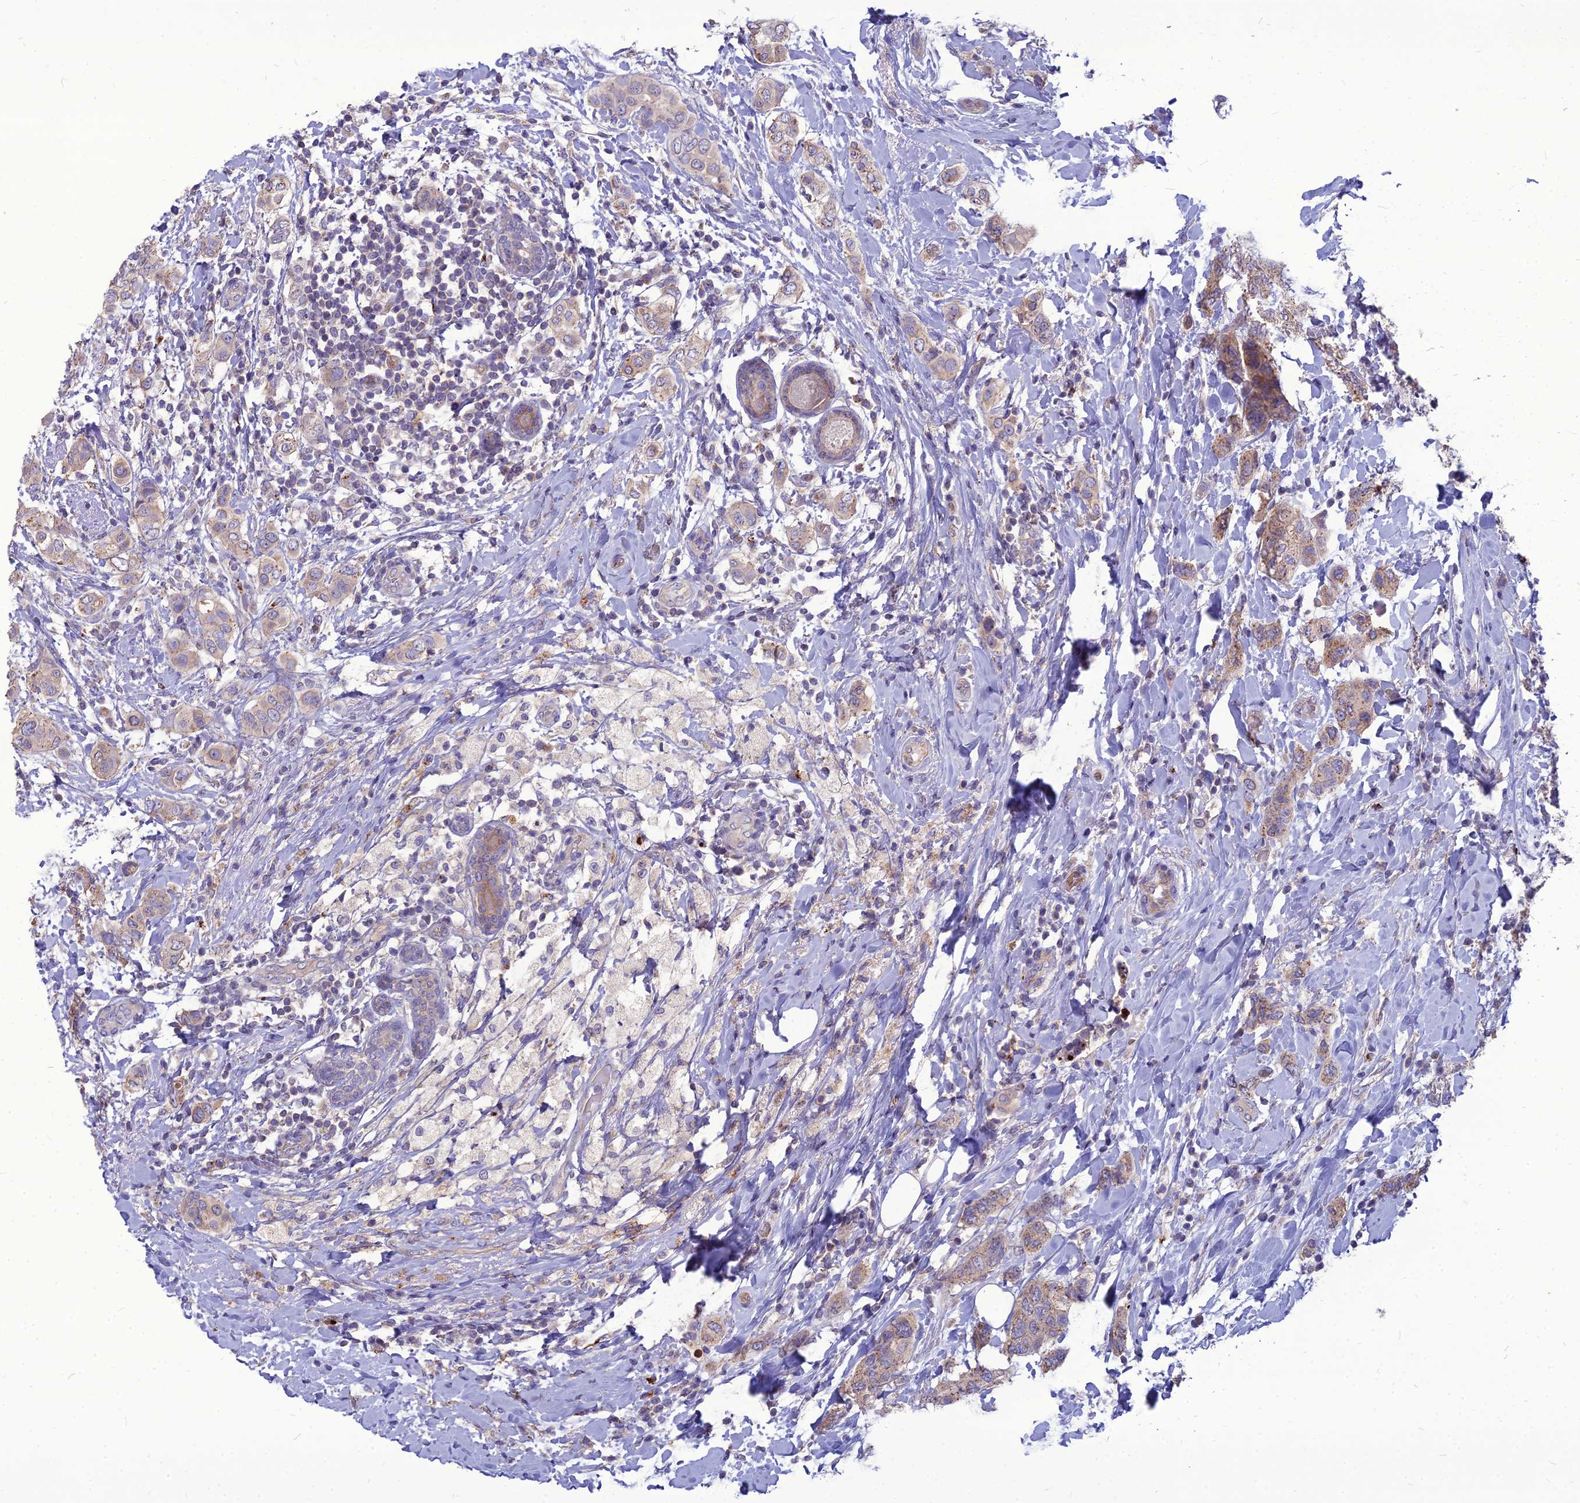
{"staining": {"intensity": "weak", "quantity": "25%-75%", "location": "cytoplasmic/membranous"}, "tissue": "breast cancer", "cell_type": "Tumor cells", "image_type": "cancer", "snomed": [{"axis": "morphology", "description": "Lobular carcinoma"}, {"axis": "topography", "description": "Breast"}], "caption": "Breast lobular carcinoma tissue exhibits weak cytoplasmic/membranous staining in about 25%-75% of tumor cells", "gene": "PCED1B", "patient": {"sex": "female", "age": 51}}